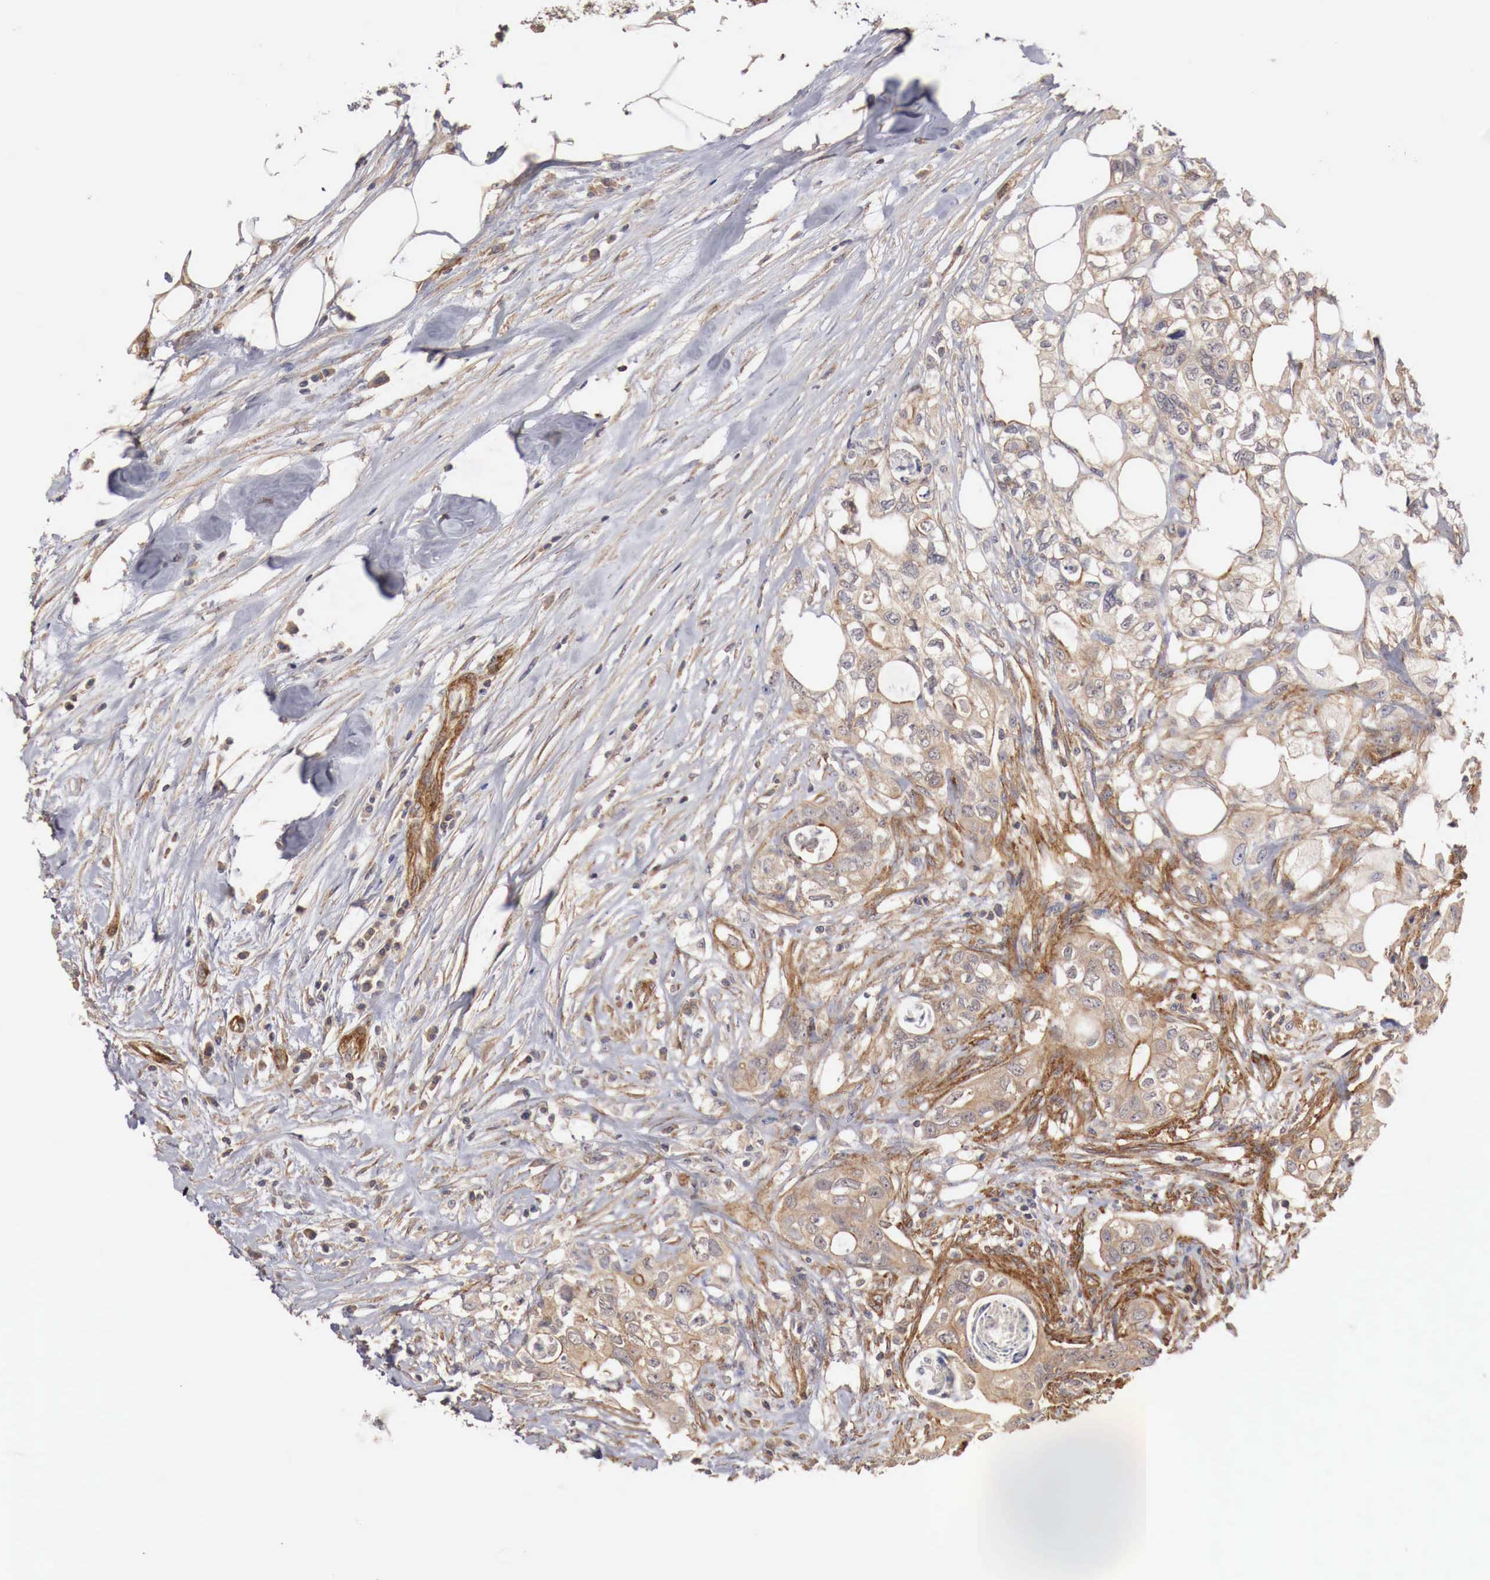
{"staining": {"intensity": "weak", "quantity": "25%-75%", "location": "cytoplasmic/membranous"}, "tissue": "colorectal cancer", "cell_type": "Tumor cells", "image_type": "cancer", "snomed": [{"axis": "morphology", "description": "Adenocarcinoma, NOS"}, {"axis": "topography", "description": "Rectum"}], "caption": "Colorectal cancer (adenocarcinoma) stained with DAB immunohistochemistry (IHC) exhibits low levels of weak cytoplasmic/membranous staining in approximately 25%-75% of tumor cells.", "gene": "ARMCX4", "patient": {"sex": "female", "age": 57}}